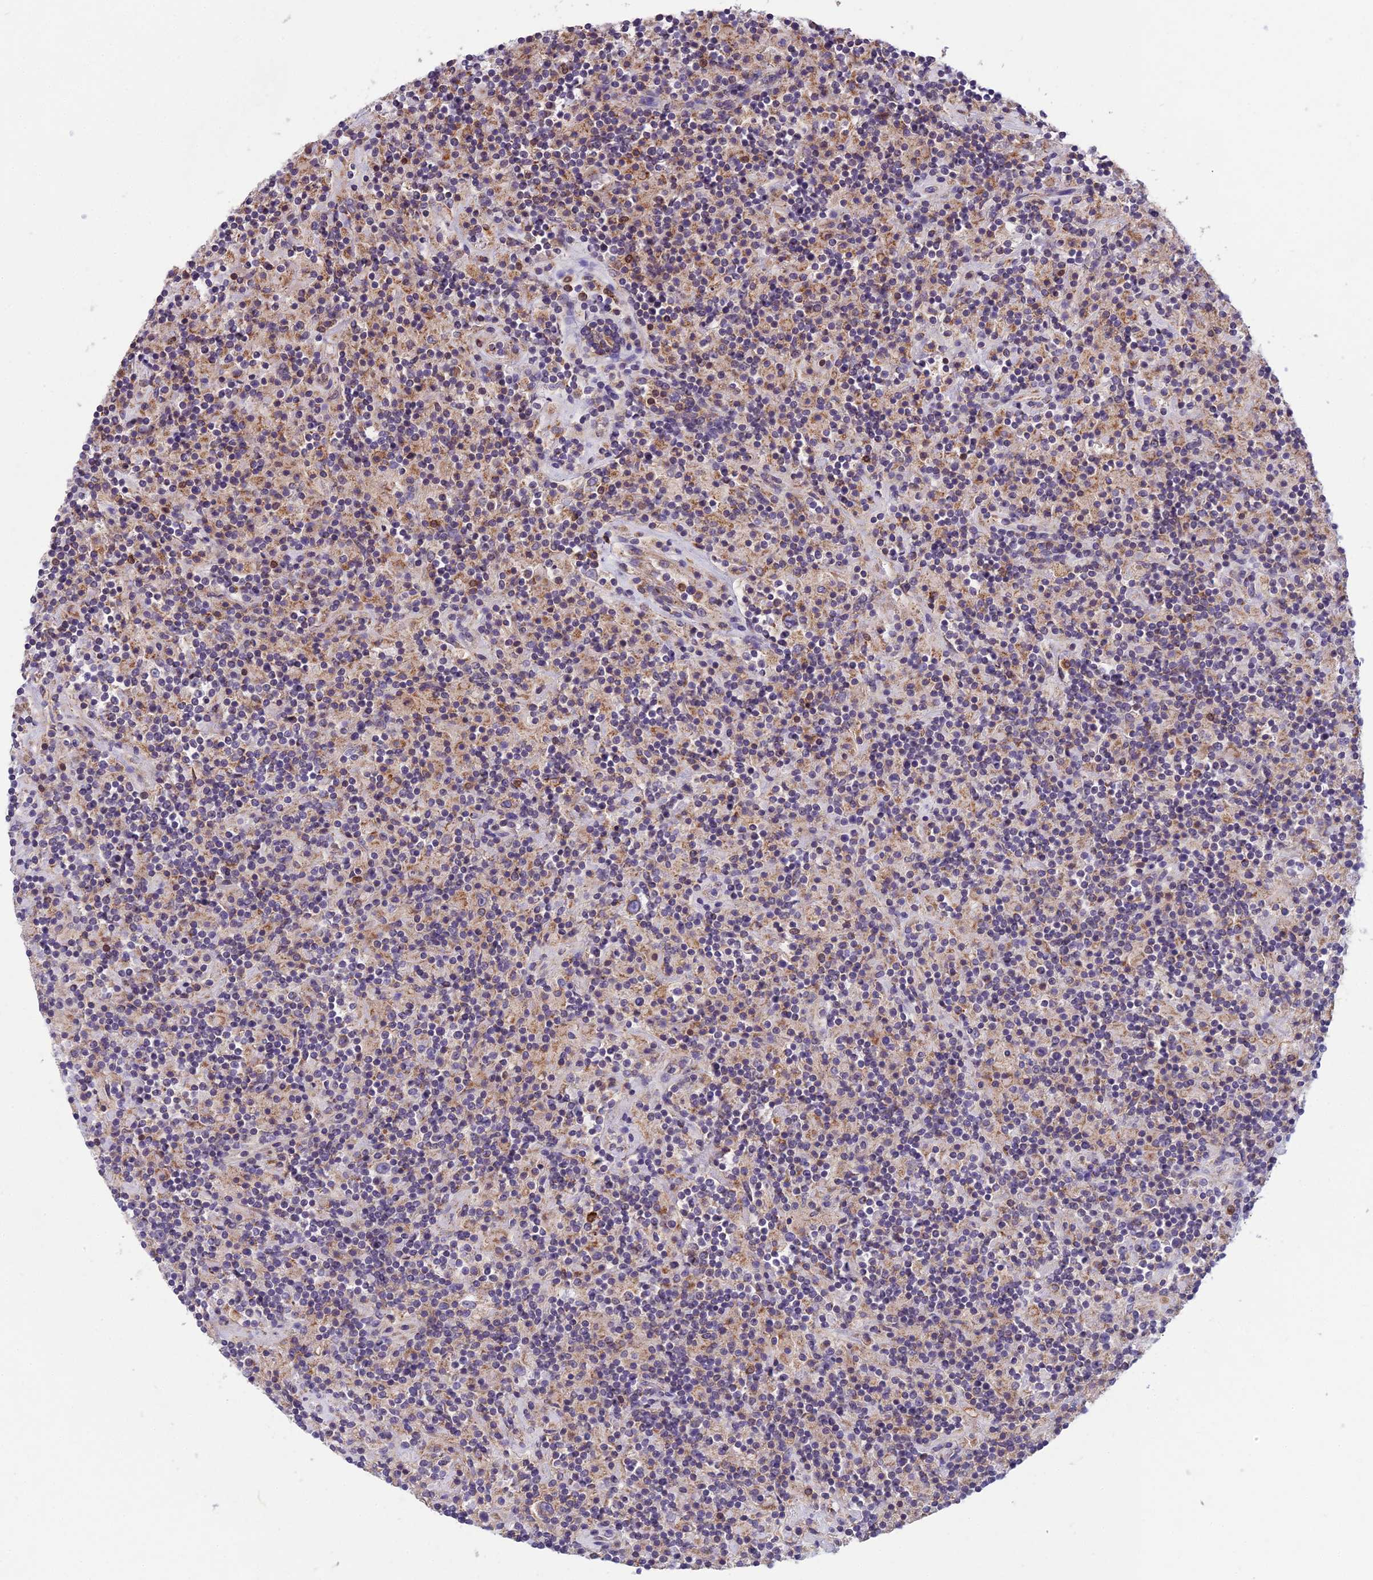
{"staining": {"intensity": "weak", "quantity": "25%-75%", "location": "cytoplasmic/membranous"}, "tissue": "lymphoma", "cell_type": "Tumor cells", "image_type": "cancer", "snomed": [{"axis": "morphology", "description": "Hodgkin's disease, NOS"}, {"axis": "topography", "description": "Lymph node"}], "caption": "Human lymphoma stained for a protein (brown) shows weak cytoplasmic/membranous positive staining in approximately 25%-75% of tumor cells.", "gene": "ENSG00000188897", "patient": {"sex": "male", "age": 70}}